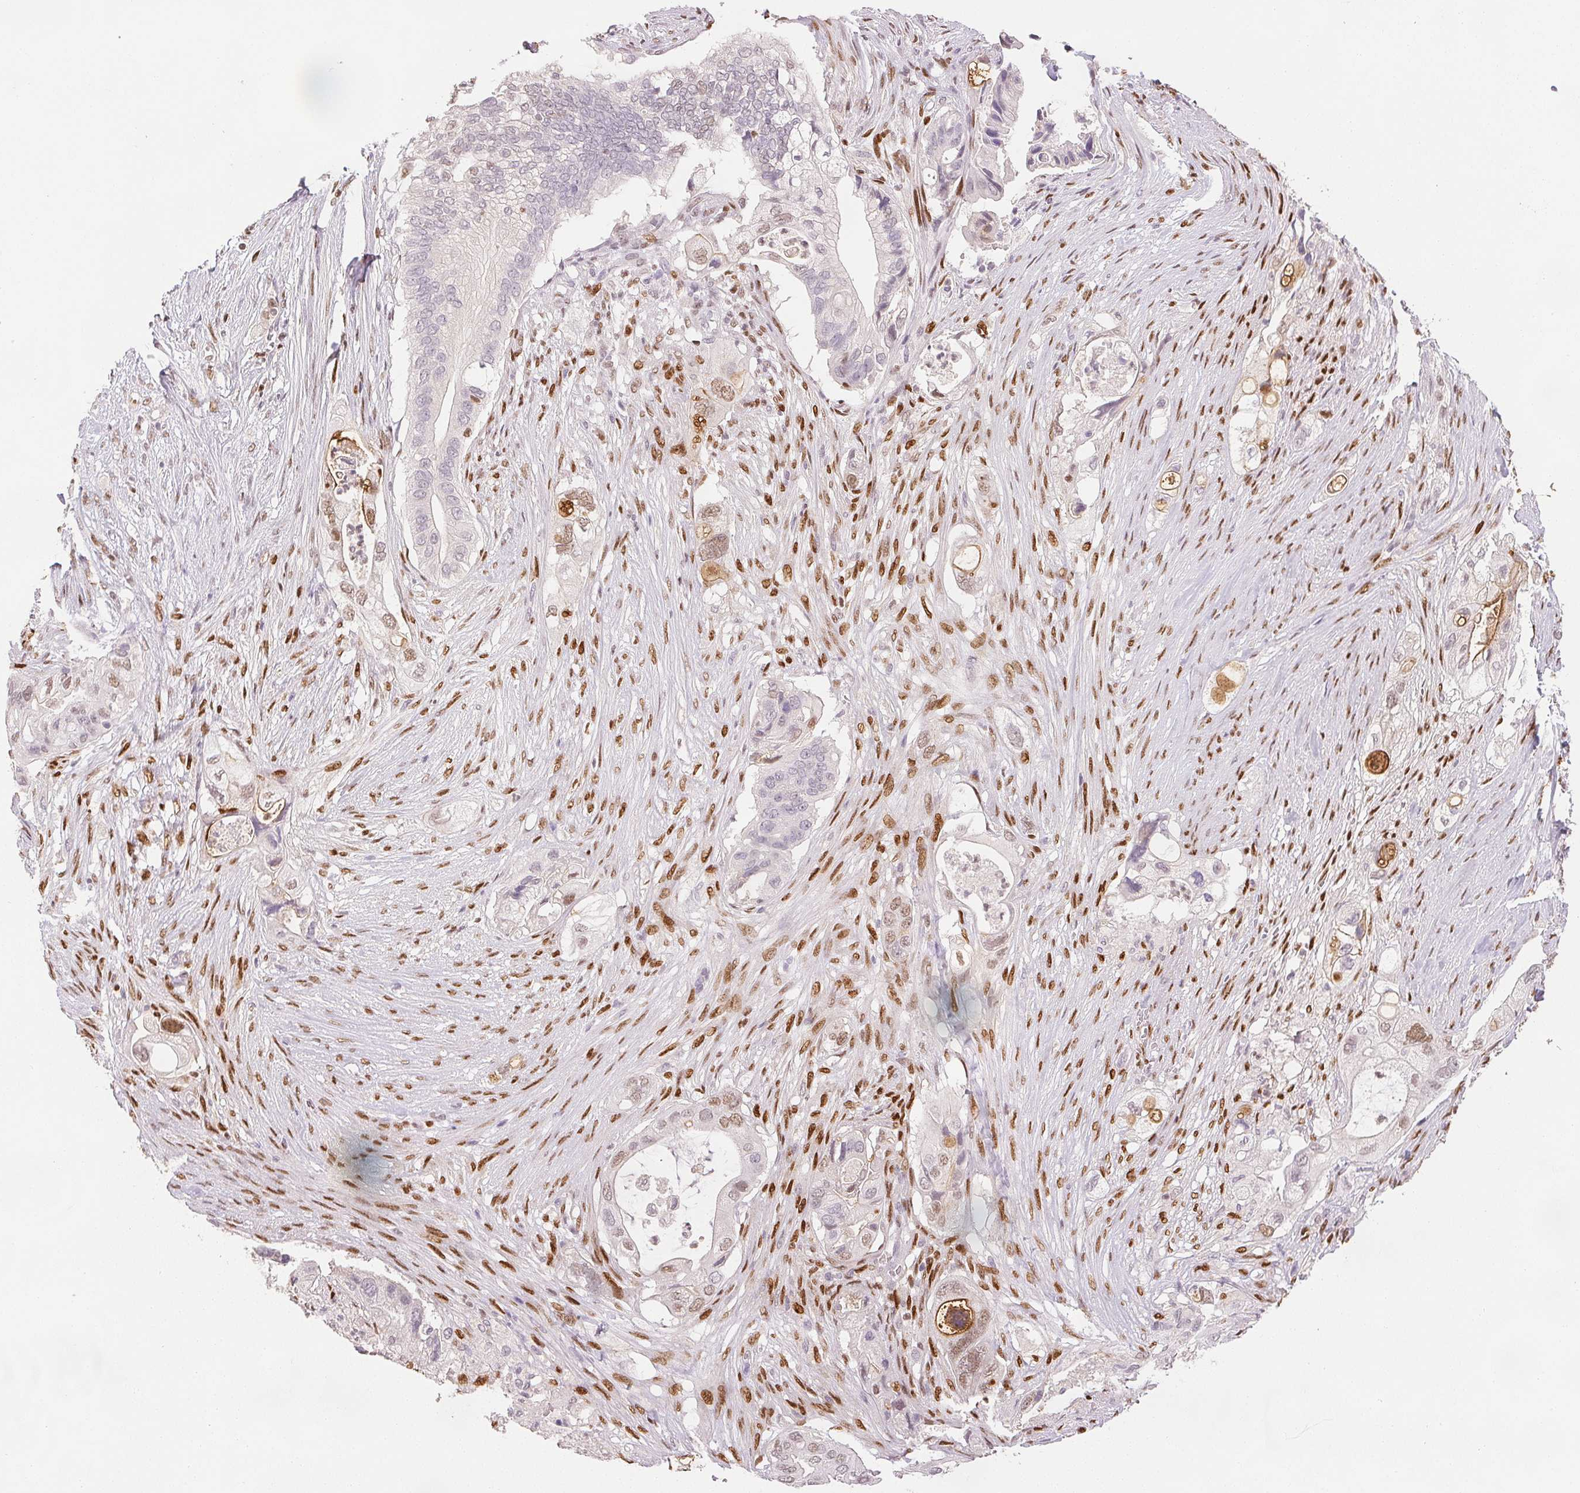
{"staining": {"intensity": "strong", "quantity": "<25%", "location": "cytoplasmic/membranous"}, "tissue": "pancreatic cancer", "cell_type": "Tumor cells", "image_type": "cancer", "snomed": [{"axis": "morphology", "description": "Adenocarcinoma, NOS"}, {"axis": "topography", "description": "Pancreas"}], "caption": "Brown immunohistochemical staining in pancreatic adenocarcinoma exhibits strong cytoplasmic/membranous positivity in approximately <25% of tumor cells.", "gene": "RUNX2", "patient": {"sex": "female", "age": 72}}